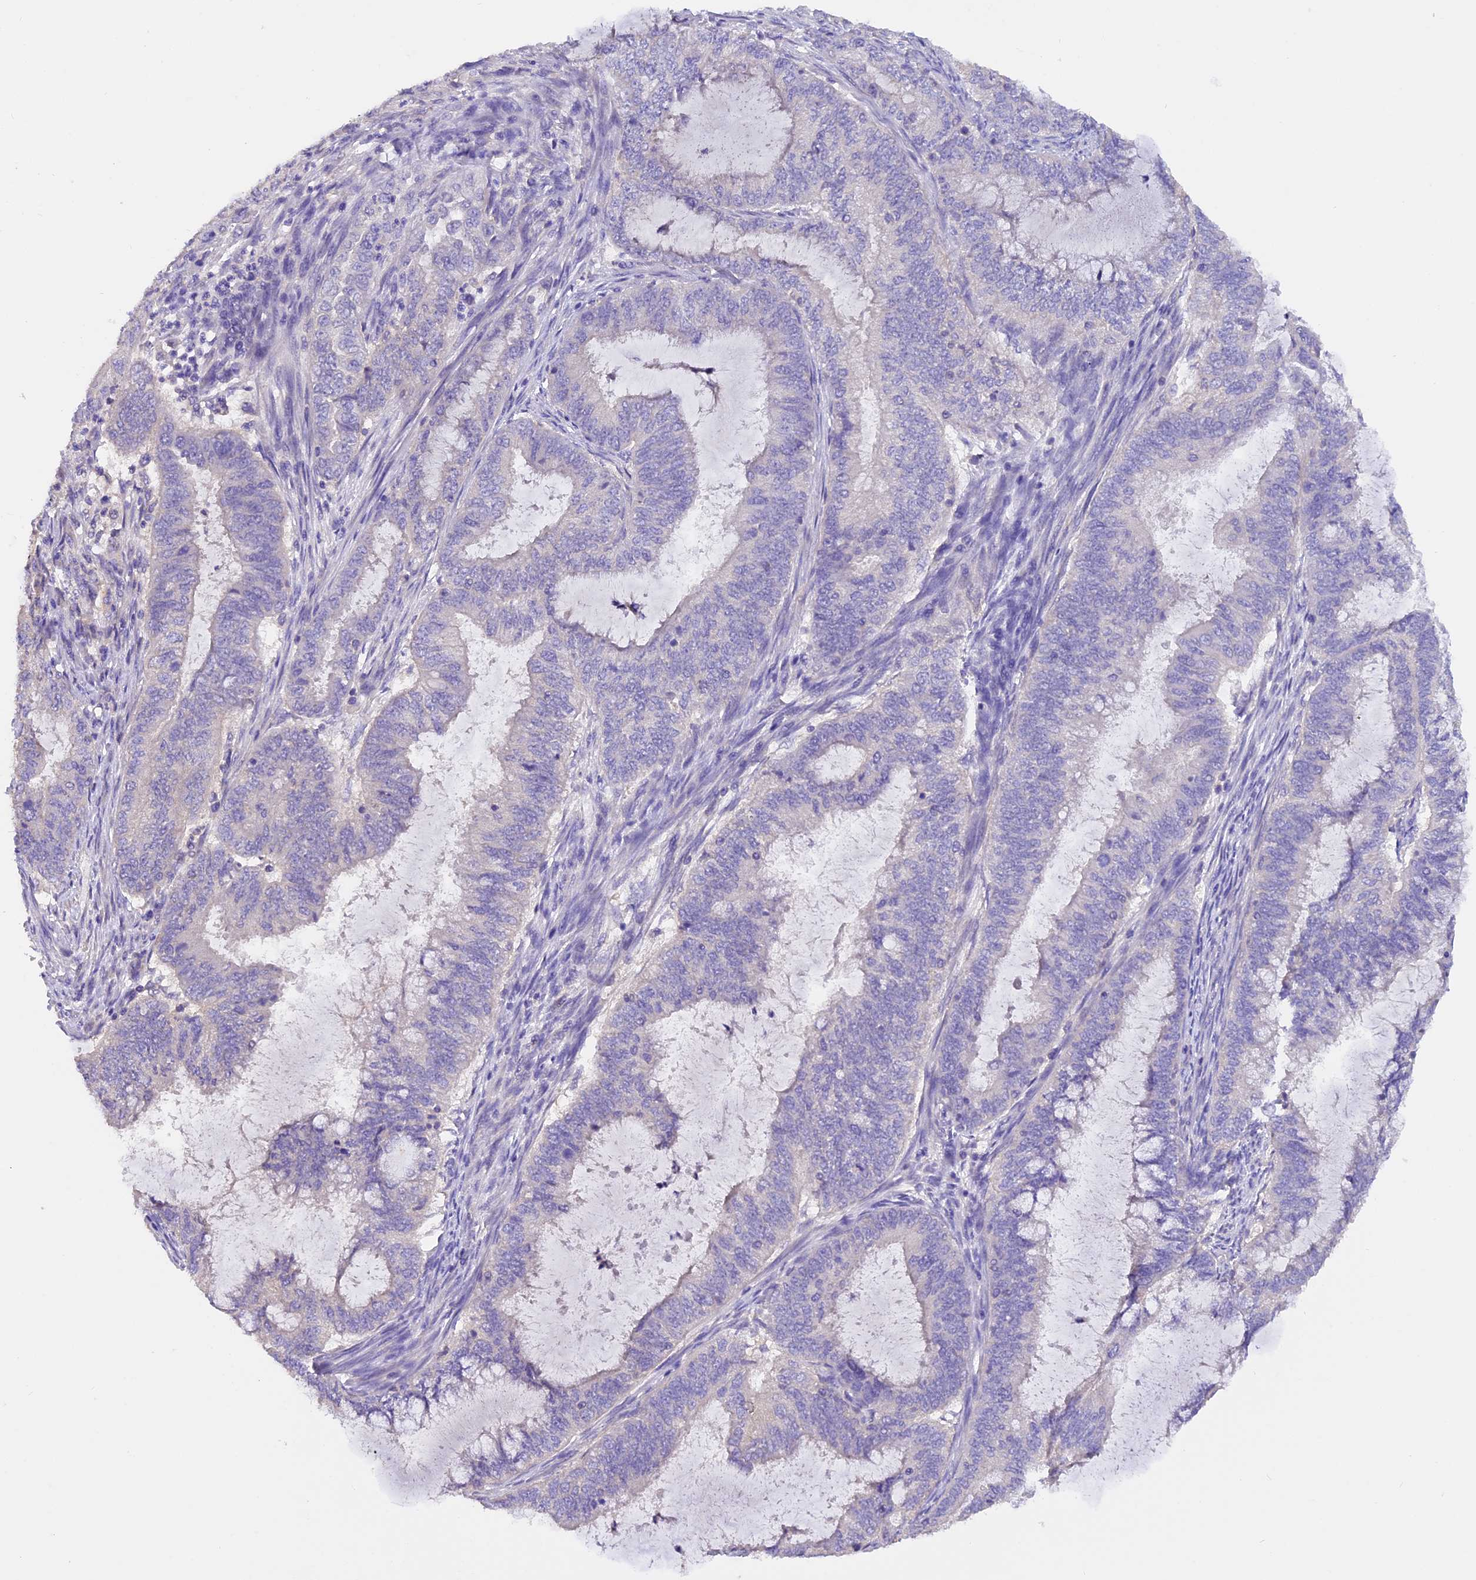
{"staining": {"intensity": "negative", "quantity": "none", "location": "none"}, "tissue": "endometrial cancer", "cell_type": "Tumor cells", "image_type": "cancer", "snomed": [{"axis": "morphology", "description": "Adenocarcinoma, NOS"}, {"axis": "topography", "description": "Endometrium"}], "caption": "Immunohistochemistry (IHC) histopathology image of neoplastic tissue: endometrial cancer stained with DAB (3,3'-diaminobenzidine) exhibits no significant protein expression in tumor cells.", "gene": "AP3B2", "patient": {"sex": "female", "age": 51}}